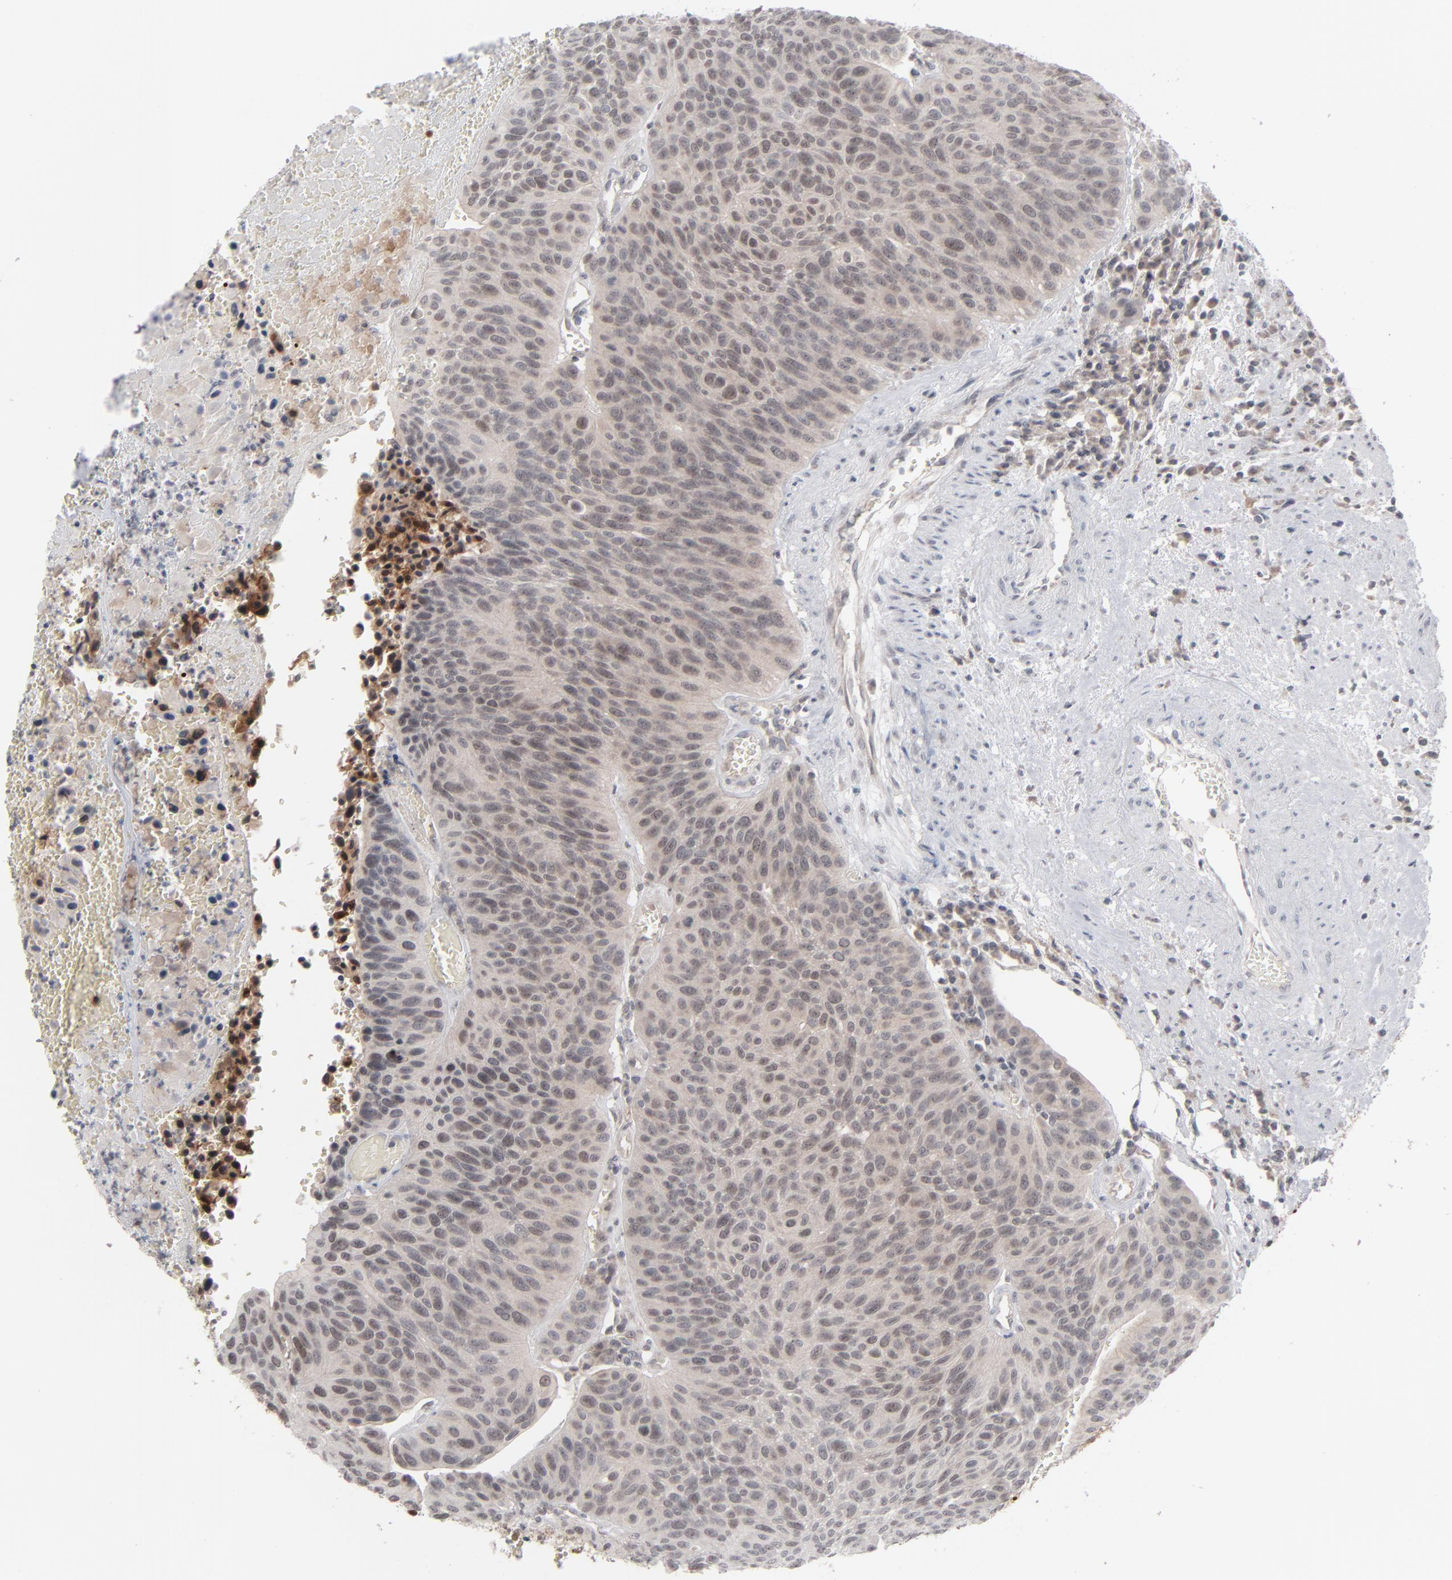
{"staining": {"intensity": "weak", "quantity": ">75%", "location": "cytoplasmic/membranous"}, "tissue": "urothelial cancer", "cell_type": "Tumor cells", "image_type": "cancer", "snomed": [{"axis": "morphology", "description": "Urothelial carcinoma, High grade"}, {"axis": "topography", "description": "Urinary bladder"}], "caption": "Approximately >75% of tumor cells in high-grade urothelial carcinoma exhibit weak cytoplasmic/membranous protein positivity as visualized by brown immunohistochemical staining.", "gene": "POF1B", "patient": {"sex": "male", "age": 66}}